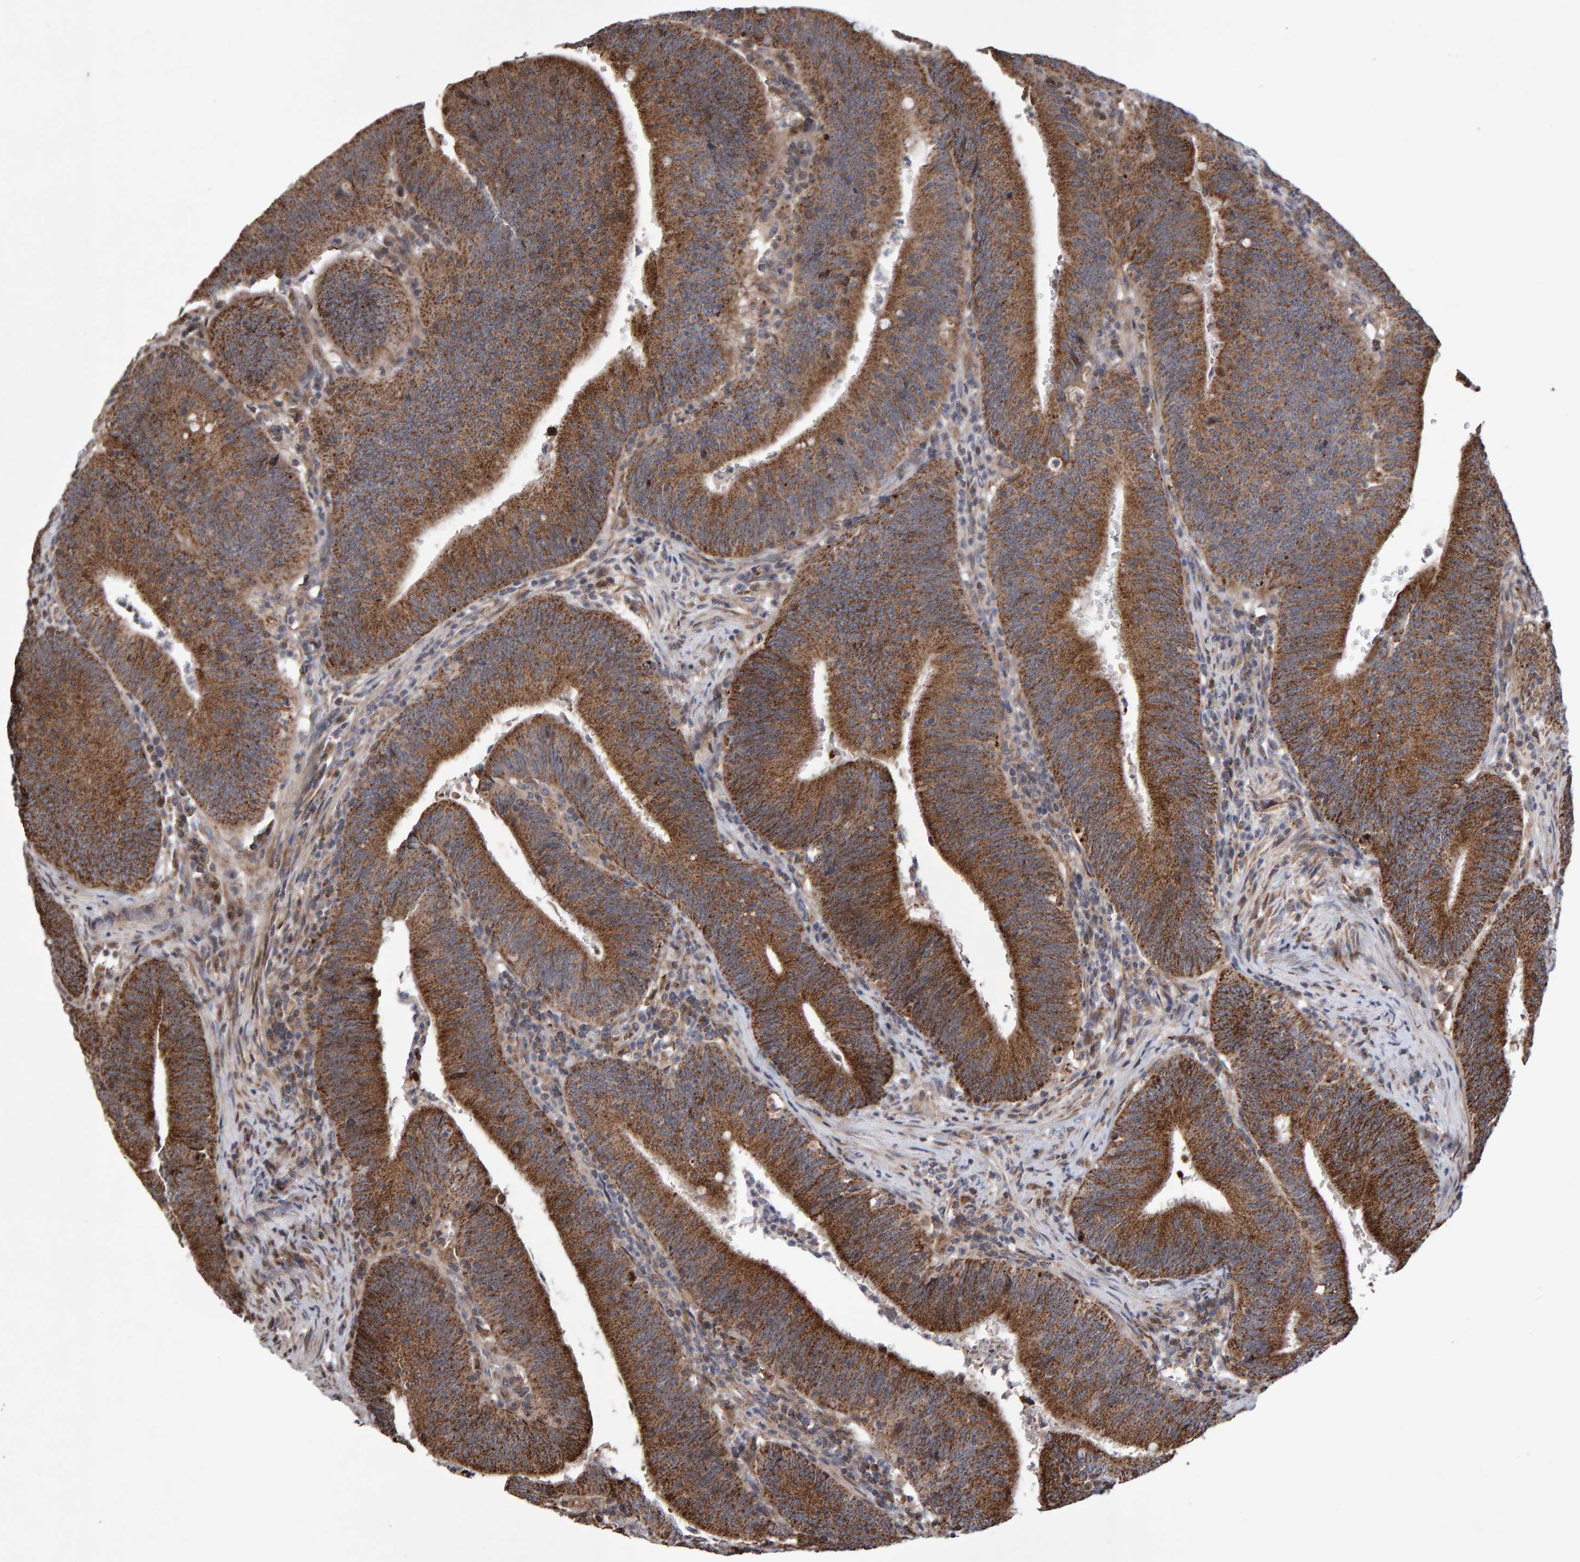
{"staining": {"intensity": "strong", "quantity": ">75%", "location": "cytoplasmic/membranous"}, "tissue": "colorectal cancer", "cell_type": "Tumor cells", "image_type": "cancer", "snomed": [{"axis": "morphology", "description": "Normal tissue, NOS"}, {"axis": "morphology", "description": "Adenocarcinoma, NOS"}, {"axis": "topography", "description": "Rectum"}], "caption": "This is an image of immunohistochemistry (IHC) staining of adenocarcinoma (colorectal), which shows strong positivity in the cytoplasmic/membranous of tumor cells.", "gene": "PECR", "patient": {"sex": "female", "age": 66}}